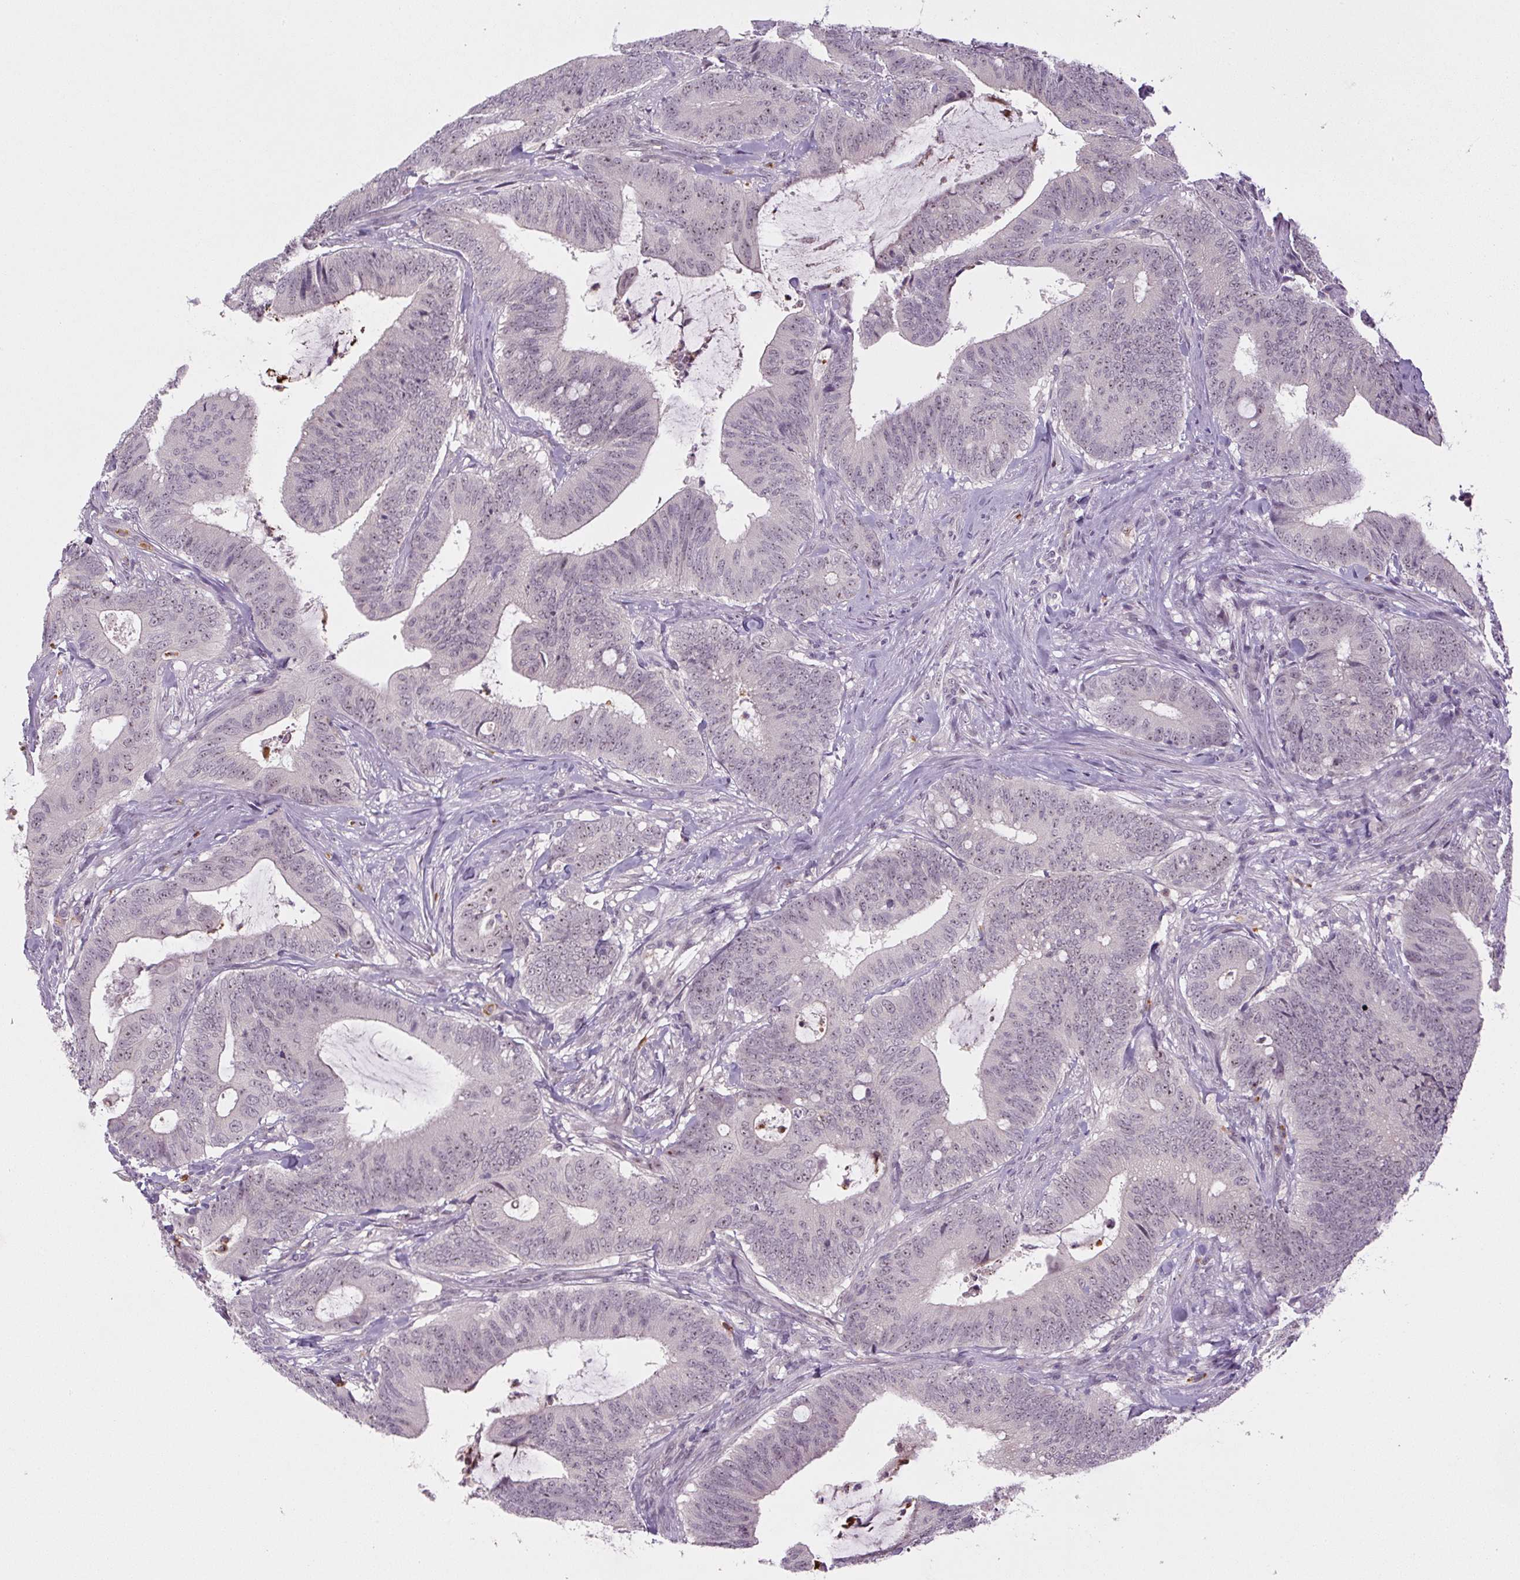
{"staining": {"intensity": "weak", "quantity": ">75%", "location": "nuclear"}, "tissue": "colorectal cancer", "cell_type": "Tumor cells", "image_type": "cancer", "snomed": [{"axis": "morphology", "description": "Adenocarcinoma, NOS"}, {"axis": "topography", "description": "Colon"}], "caption": "A low amount of weak nuclear positivity is seen in about >75% of tumor cells in colorectal adenocarcinoma tissue.", "gene": "SGF29", "patient": {"sex": "female", "age": 43}}